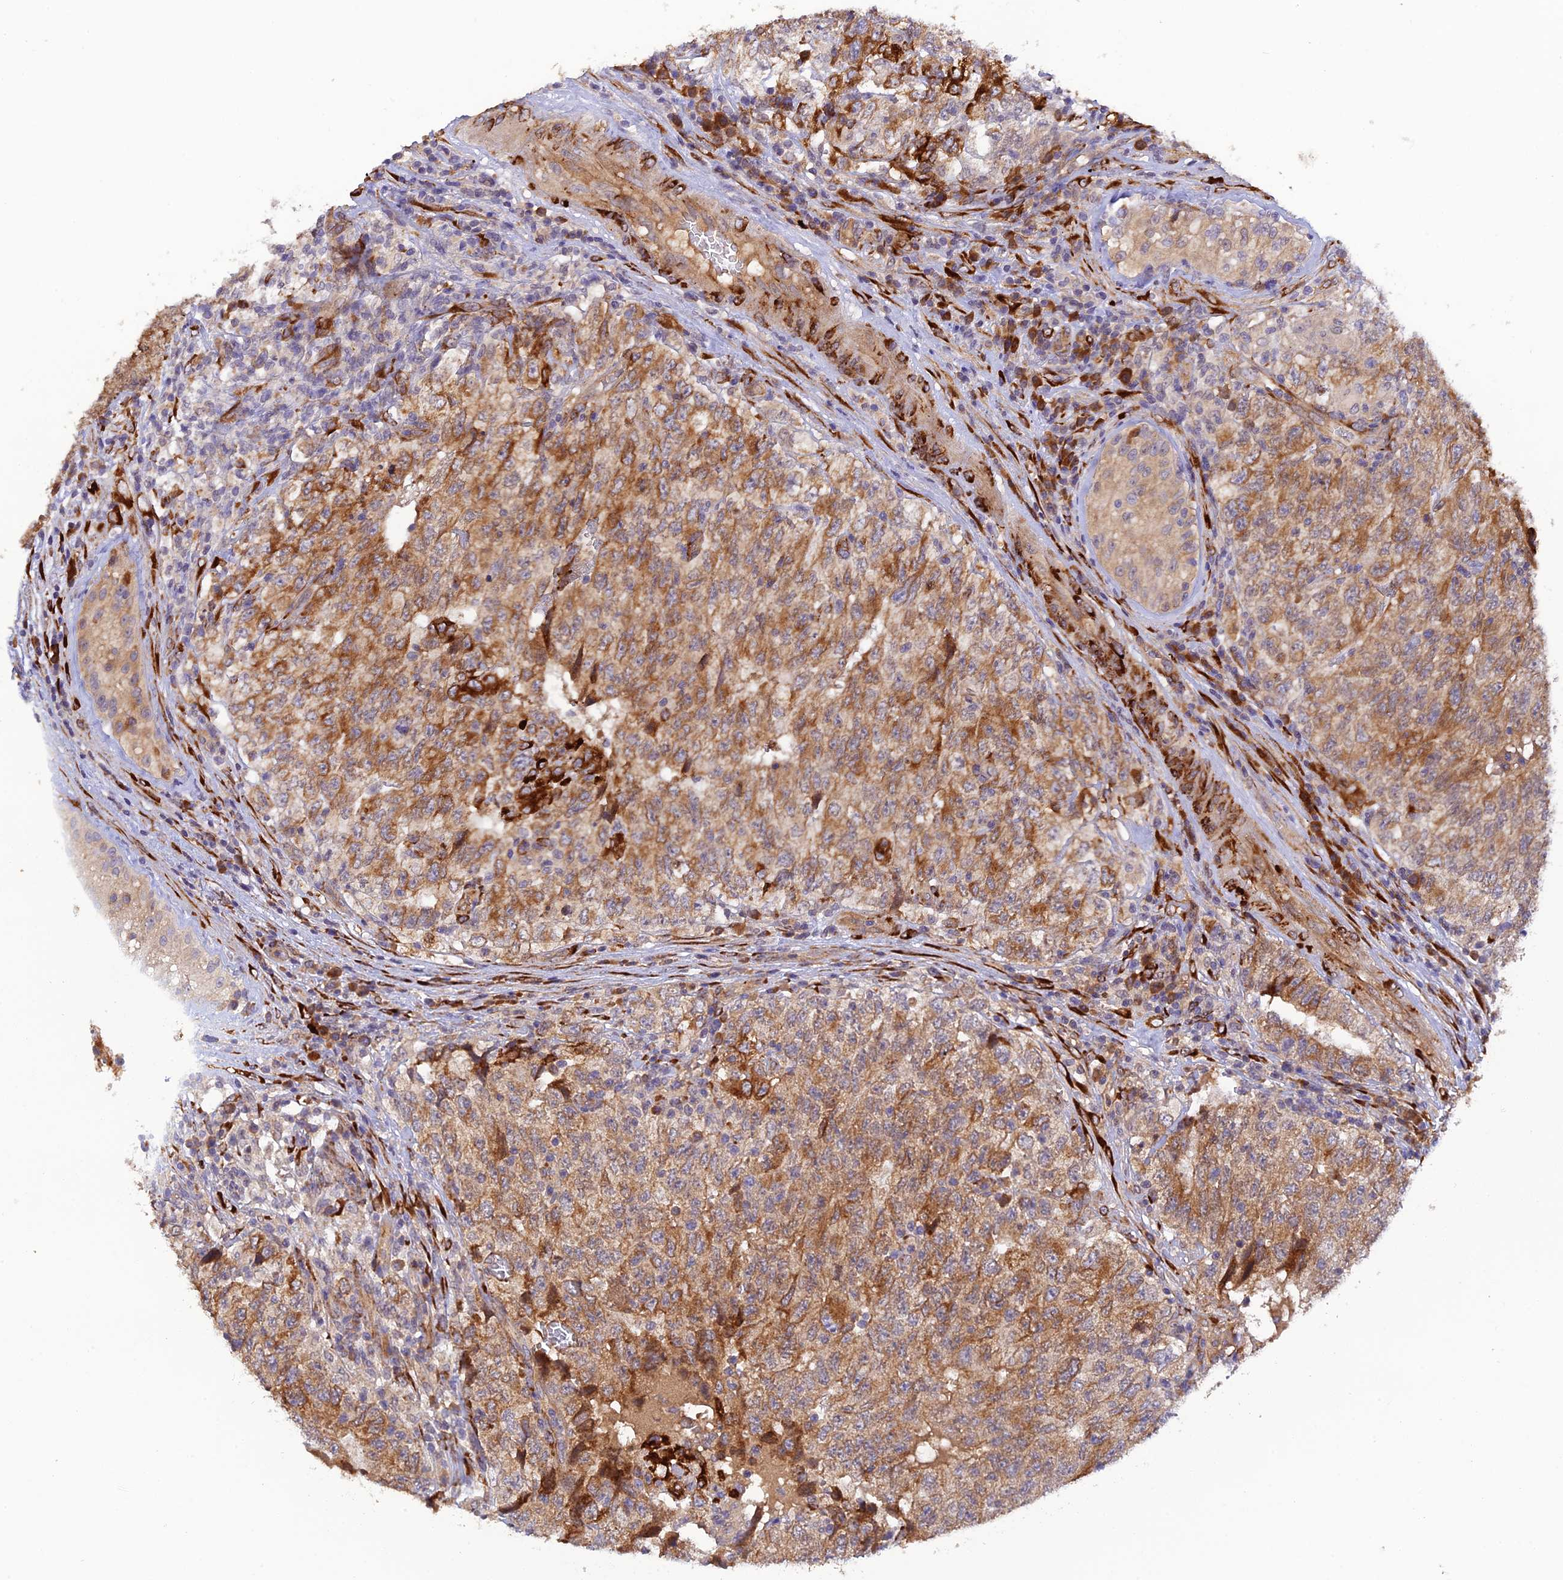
{"staining": {"intensity": "strong", "quantity": ">75%", "location": "cytoplasmic/membranous"}, "tissue": "testis cancer", "cell_type": "Tumor cells", "image_type": "cancer", "snomed": [{"axis": "morphology", "description": "Carcinoma, Embryonal, NOS"}, {"axis": "topography", "description": "Testis"}], "caption": "High-power microscopy captured an immunohistochemistry (IHC) micrograph of testis embryonal carcinoma, revealing strong cytoplasmic/membranous expression in about >75% of tumor cells.", "gene": "P3H3", "patient": {"sex": "male", "age": 34}}